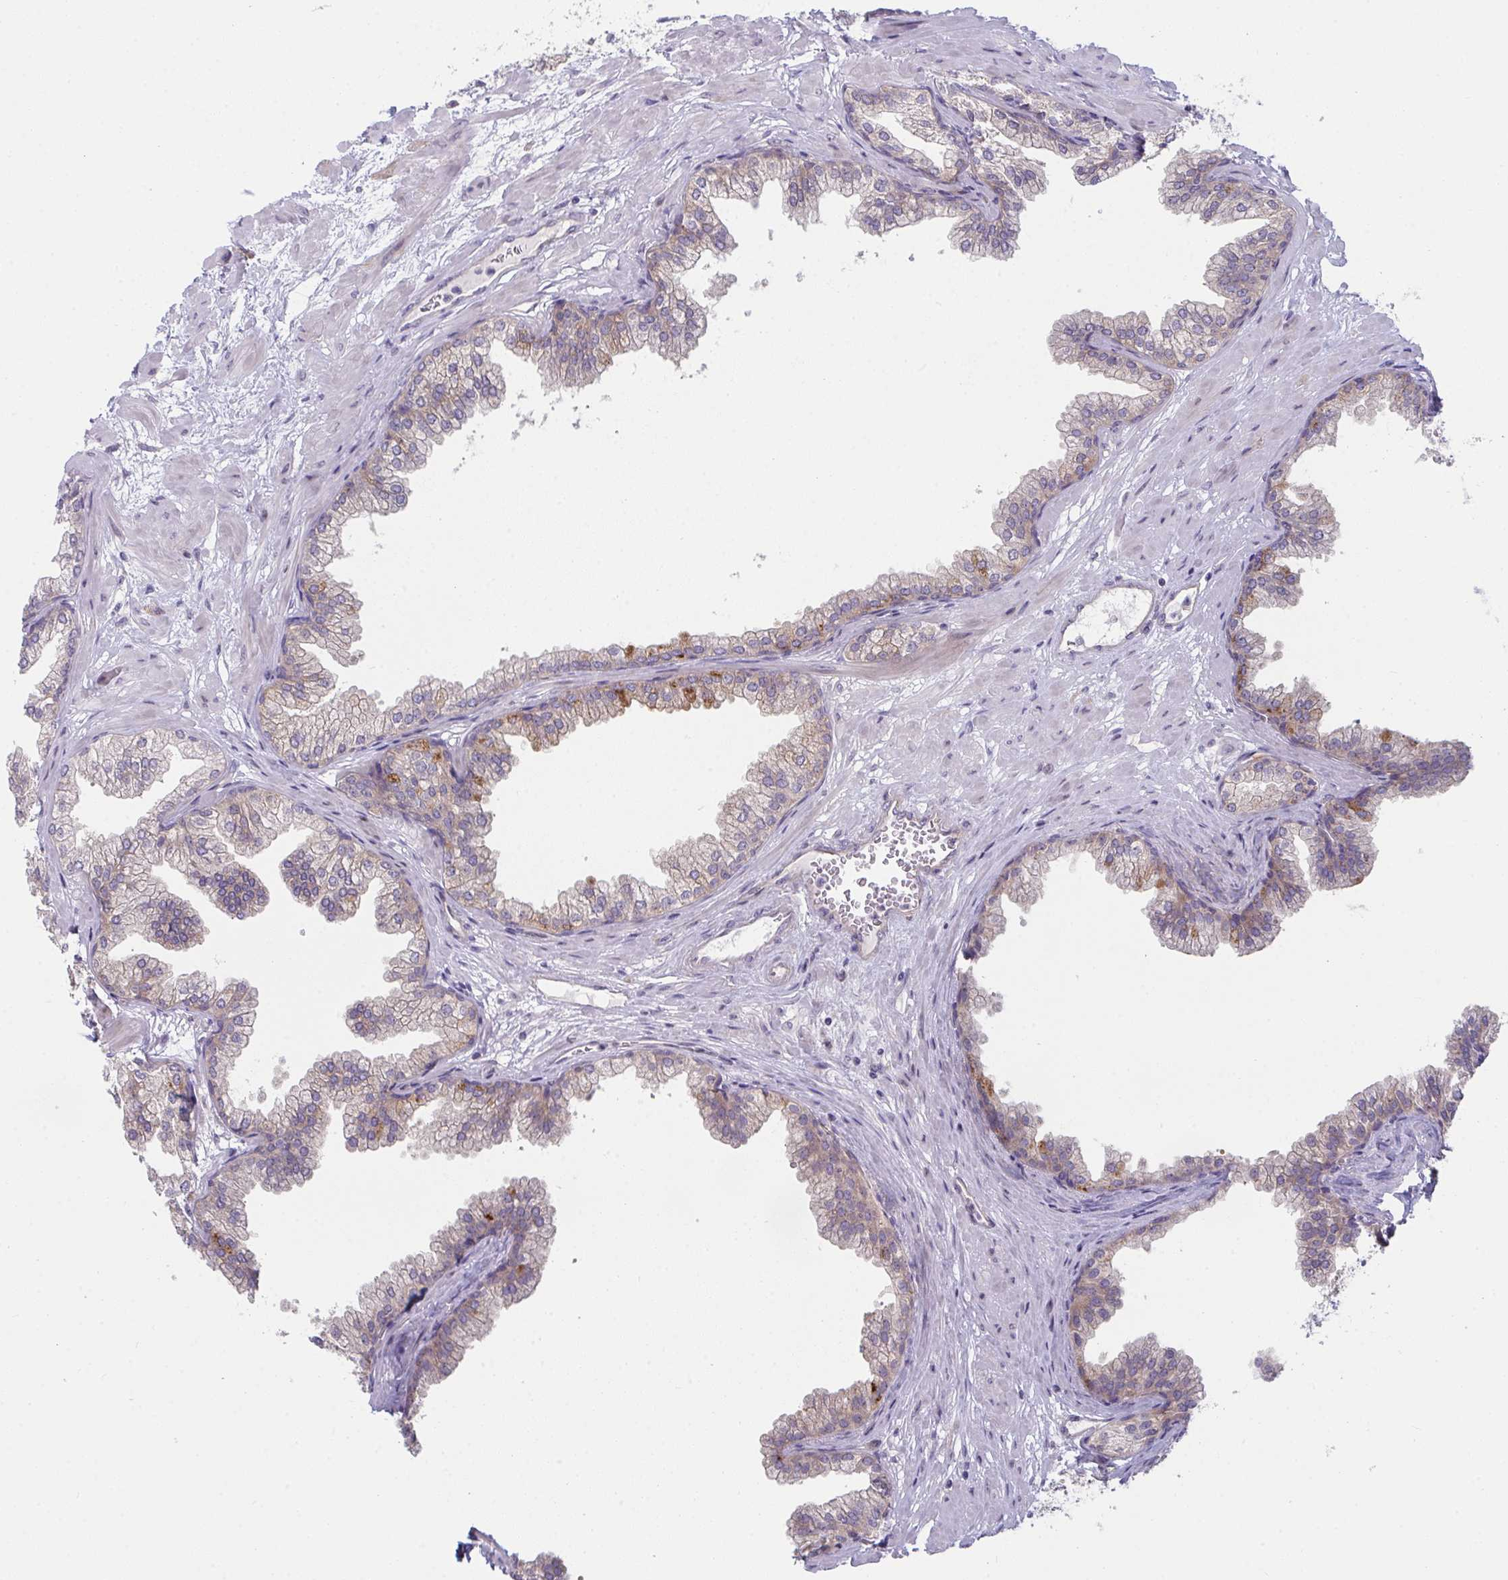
{"staining": {"intensity": "weak", "quantity": "25%-75%", "location": "cytoplasmic/membranous"}, "tissue": "prostate", "cell_type": "Glandular cells", "image_type": "normal", "snomed": [{"axis": "morphology", "description": "Normal tissue, NOS"}, {"axis": "topography", "description": "Prostate"}], "caption": "Prostate stained with IHC shows weak cytoplasmic/membranous expression in about 25%-75% of glandular cells. (DAB (3,3'-diaminobenzidine) = brown stain, brightfield microscopy at high magnification).", "gene": "CASP9", "patient": {"sex": "male", "age": 37}}